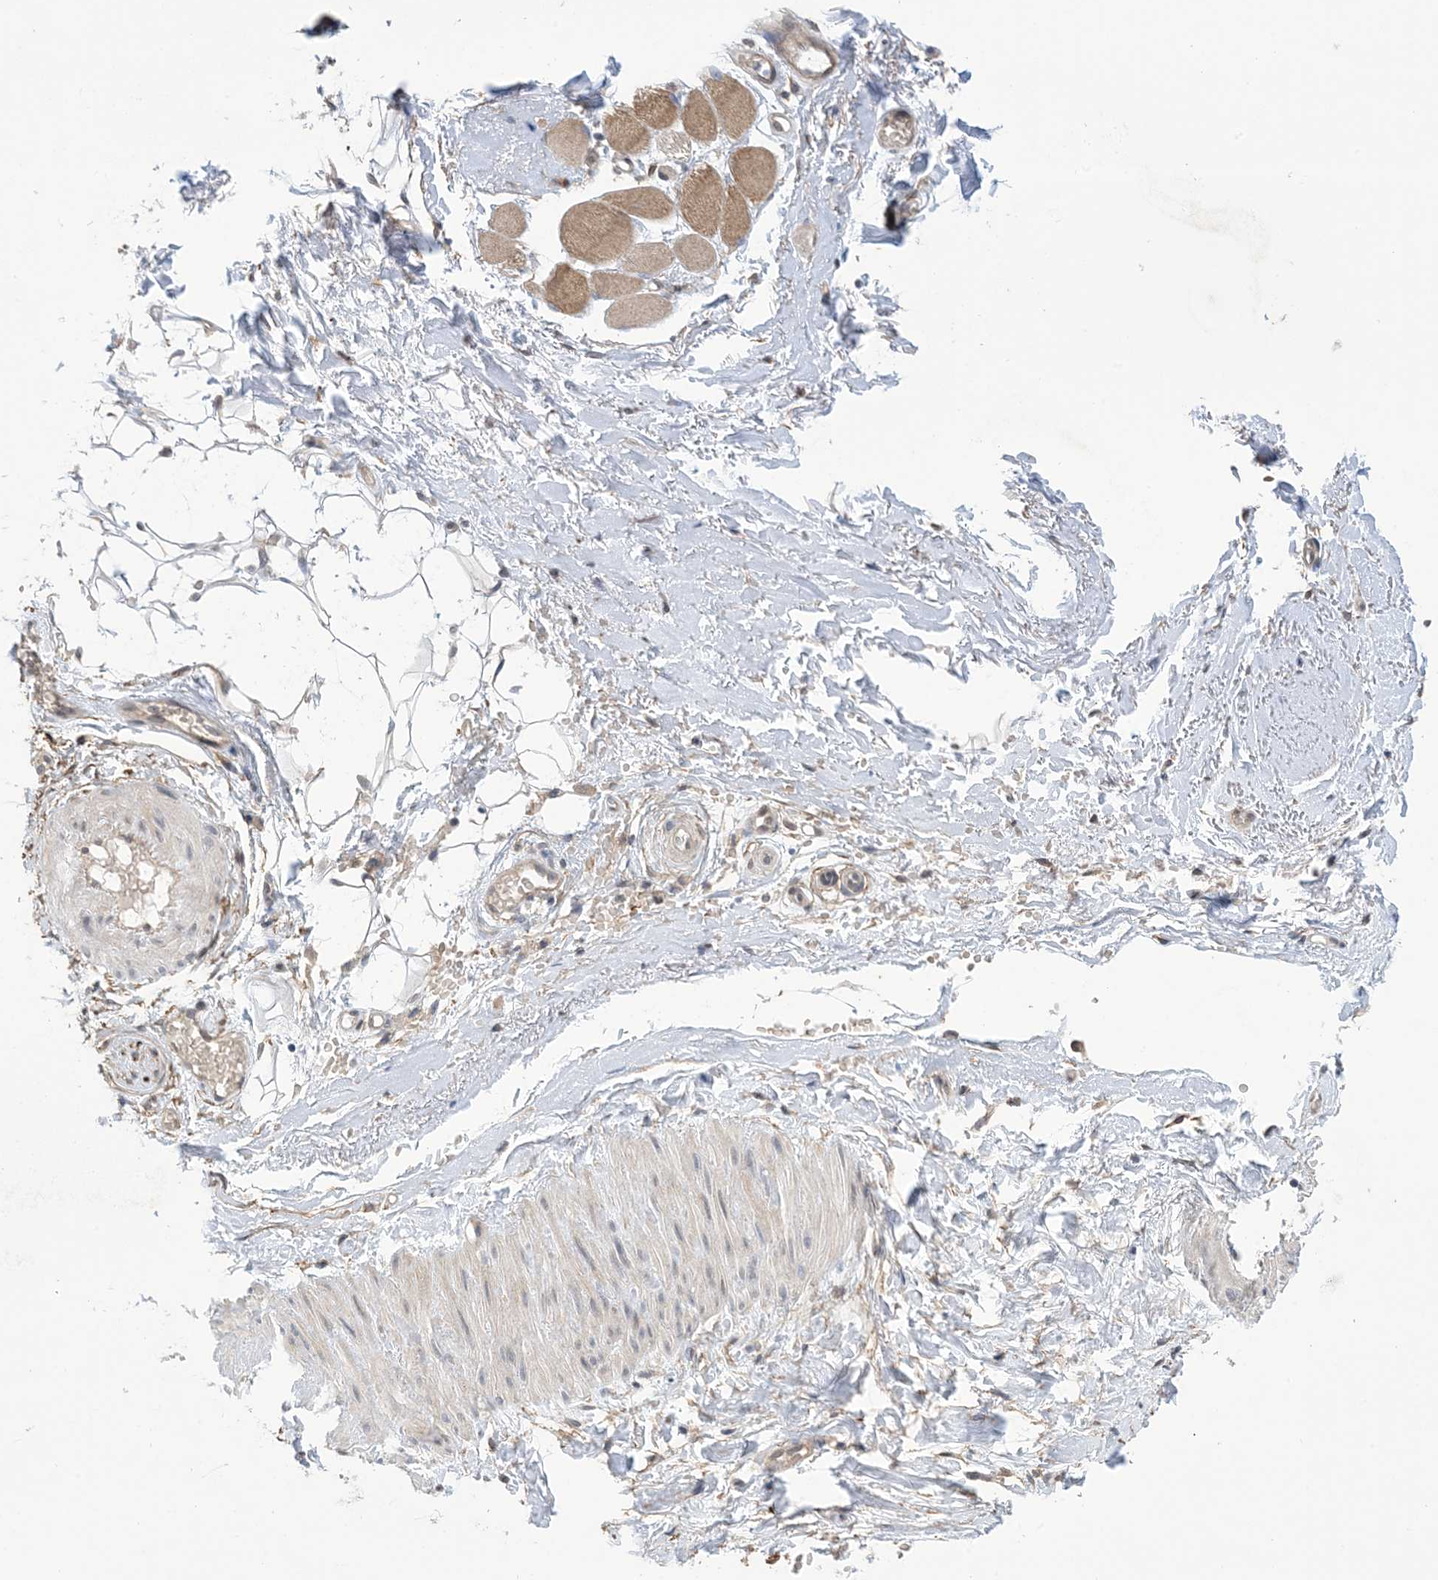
{"staining": {"intensity": "weak", "quantity": "25%-75%", "location": "cytoplasmic/membranous"}, "tissue": "adipose tissue", "cell_type": "Adipocytes", "image_type": "normal", "snomed": [{"axis": "morphology", "description": "Normal tissue, NOS"}, {"axis": "morphology", "description": "Basal cell carcinoma"}, {"axis": "topography", "description": "Skin"}], "caption": "The micrograph reveals immunohistochemical staining of normal adipose tissue. There is weak cytoplasmic/membranous staining is identified in approximately 25%-75% of adipocytes.", "gene": "ZNF8", "patient": {"sex": "female", "age": 89}}